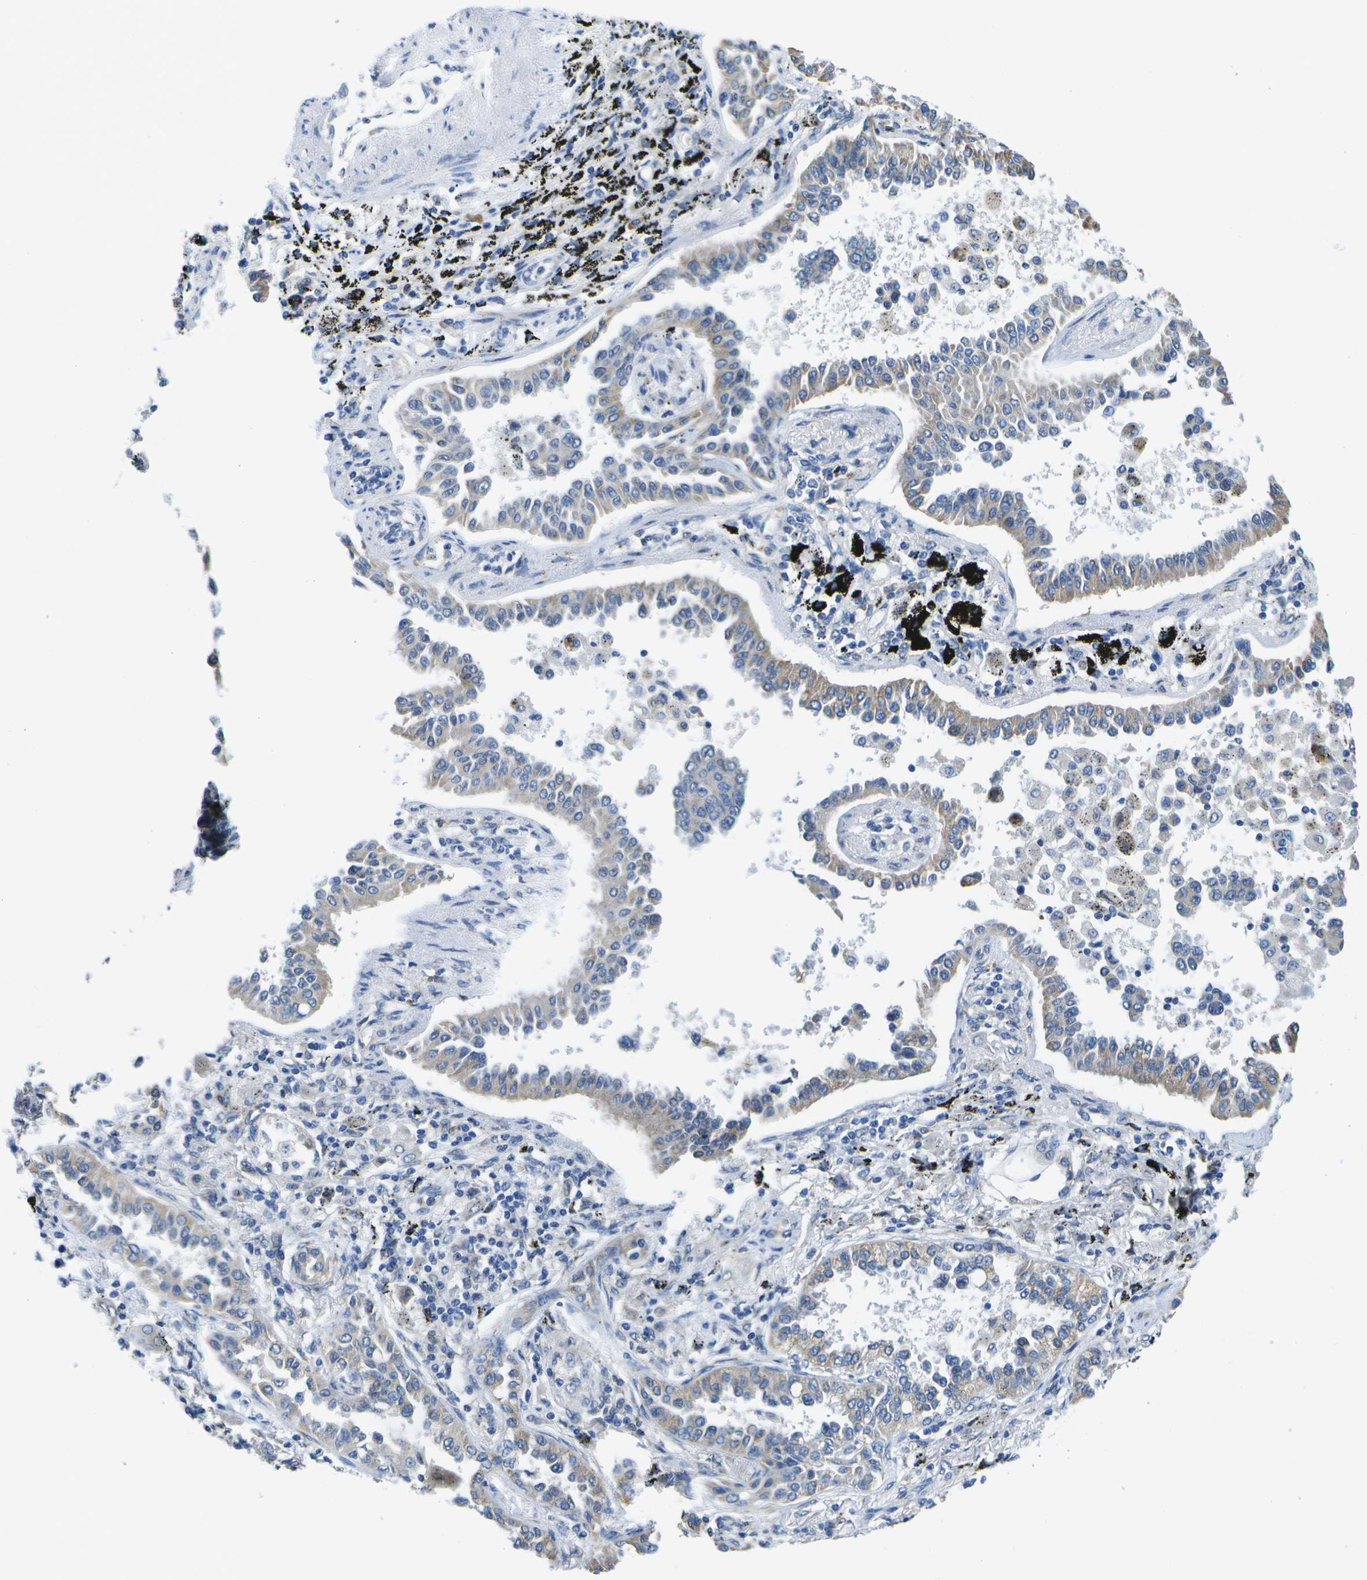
{"staining": {"intensity": "negative", "quantity": "none", "location": "none"}, "tissue": "lung cancer", "cell_type": "Tumor cells", "image_type": "cancer", "snomed": [{"axis": "morphology", "description": "Normal tissue, NOS"}, {"axis": "morphology", "description": "Adenocarcinoma, NOS"}, {"axis": "topography", "description": "Lung"}], "caption": "Immunohistochemistry (IHC) micrograph of neoplastic tissue: human lung cancer stained with DAB displays no significant protein positivity in tumor cells.", "gene": "DSE", "patient": {"sex": "male", "age": 59}}